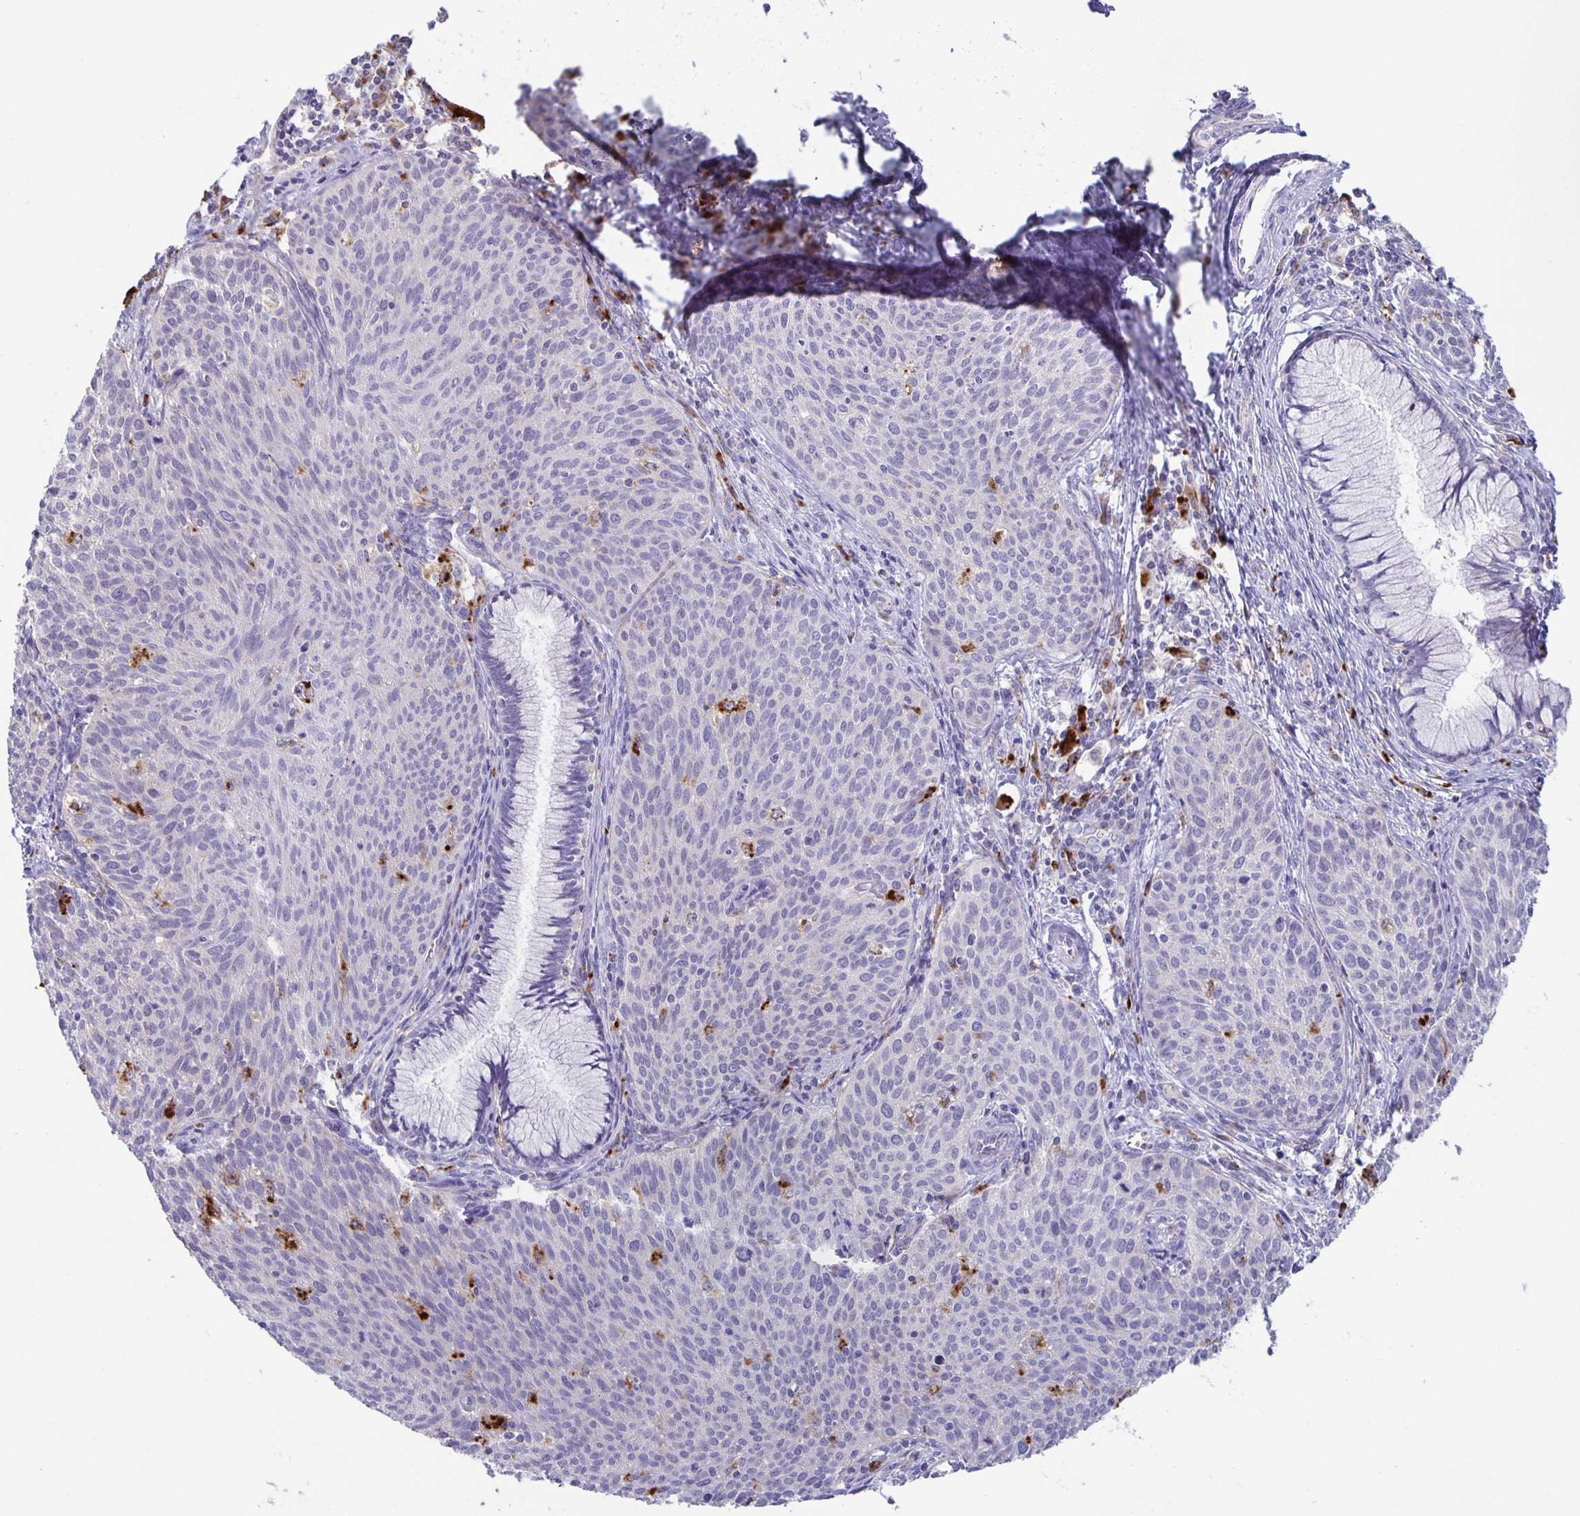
{"staining": {"intensity": "negative", "quantity": "none", "location": "none"}, "tissue": "cervical cancer", "cell_type": "Tumor cells", "image_type": "cancer", "snomed": [{"axis": "morphology", "description": "Squamous cell carcinoma, NOS"}, {"axis": "topography", "description": "Cervix"}], "caption": "High power microscopy image of an immunohistochemistry (IHC) image of squamous cell carcinoma (cervical), revealing no significant staining in tumor cells. The staining was performed using DAB (3,3'-diaminobenzidine) to visualize the protein expression in brown, while the nuclei were stained in blue with hematoxylin (Magnification: 20x).", "gene": "LIPA", "patient": {"sex": "female", "age": 38}}